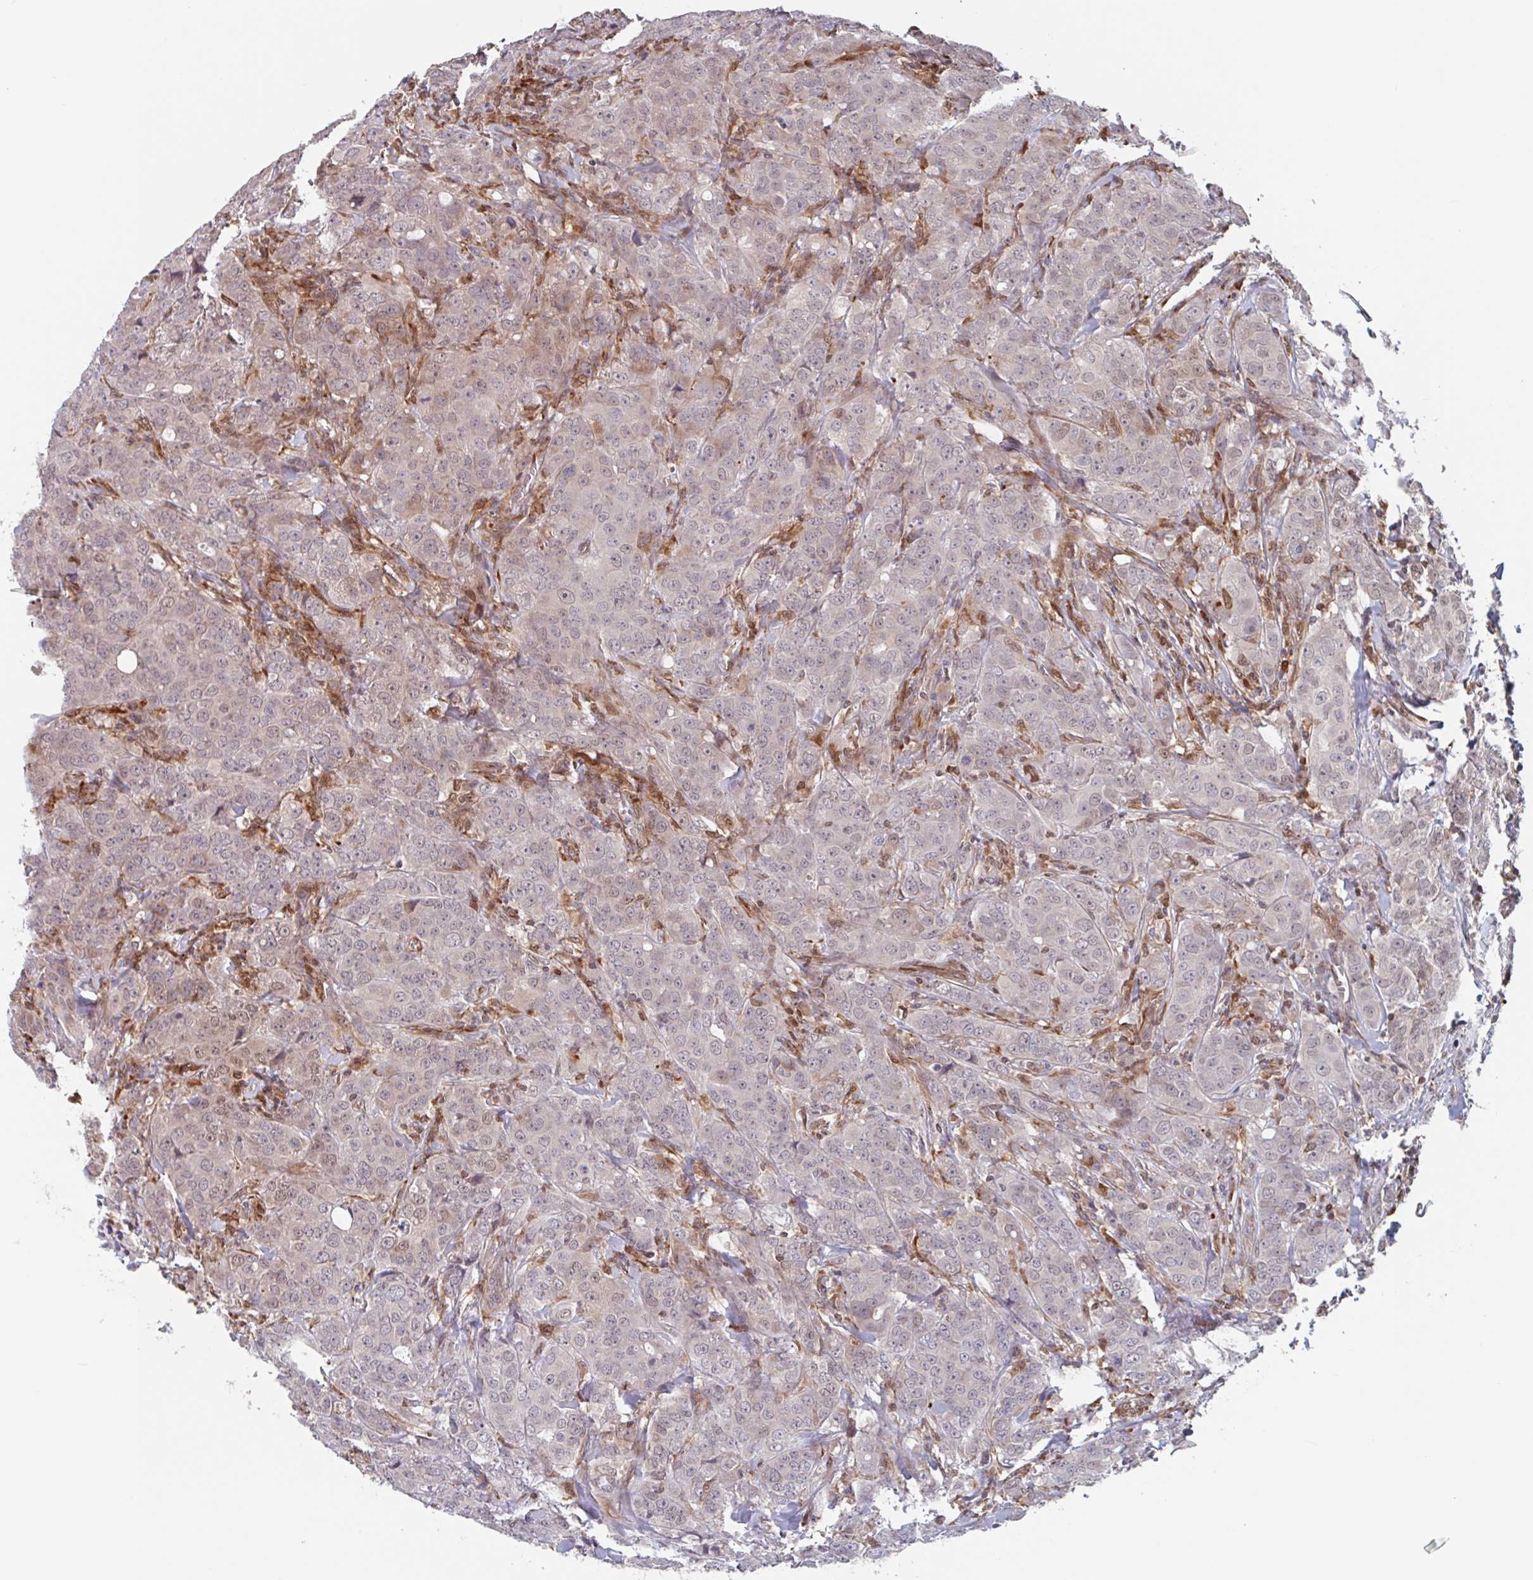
{"staining": {"intensity": "weak", "quantity": "<25%", "location": "cytoplasmic/membranous,nuclear"}, "tissue": "breast cancer", "cell_type": "Tumor cells", "image_type": "cancer", "snomed": [{"axis": "morphology", "description": "Duct carcinoma"}, {"axis": "topography", "description": "Breast"}], "caption": "High magnification brightfield microscopy of breast cancer stained with DAB (brown) and counterstained with hematoxylin (blue): tumor cells show no significant staining.", "gene": "NUB1", "patient": {"sex": "female", "age": 43}}